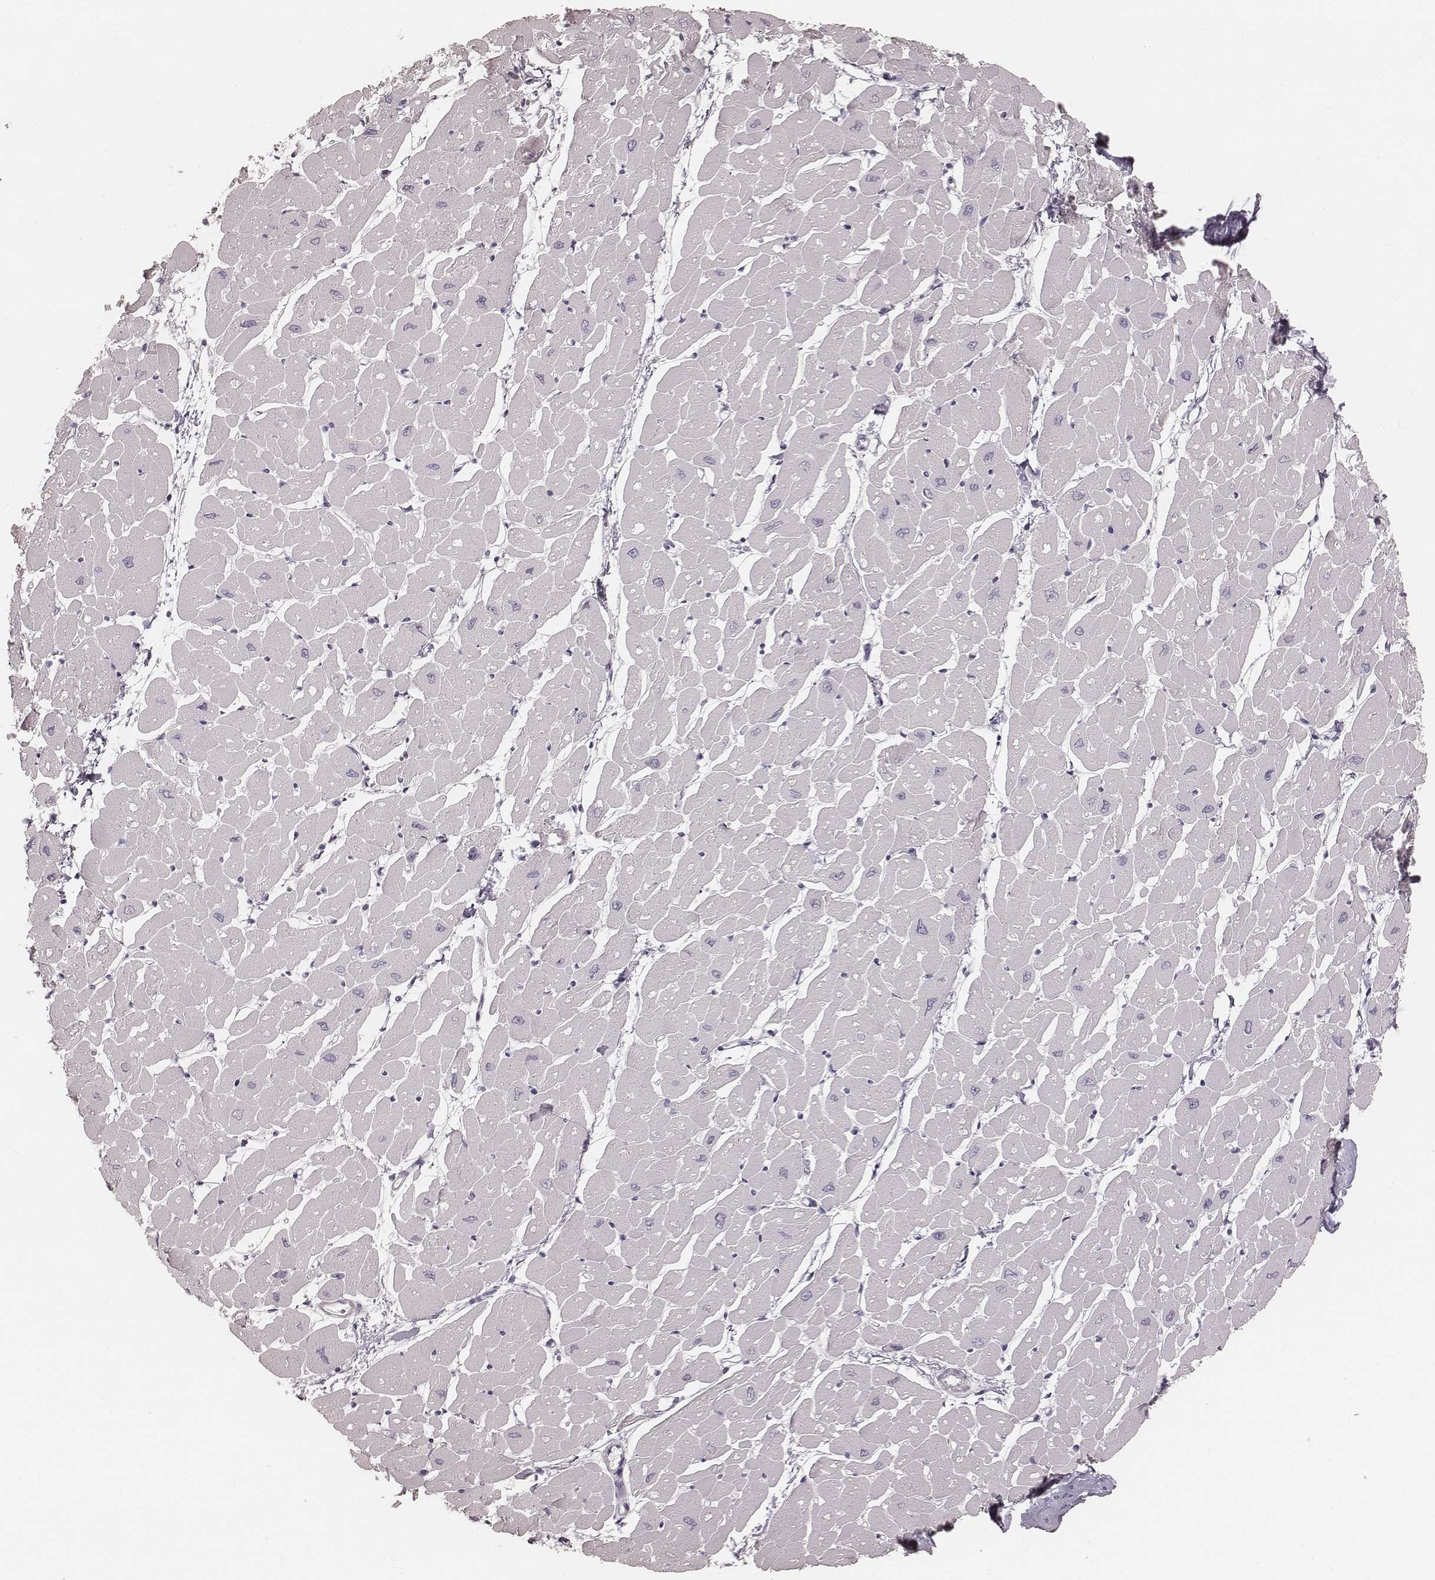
{"staining": {"intensity": "negative", "quantity": "none", "location": "none"}, "tissue": "heart muscle", "cell_type": "Cardiomyocytes", "image_type": "normal", "snomed": [{"axis": "morphology", "description": "Normal tissue, NOS"}, {"axis": "topography", "description": "Heart"}], "caption": "IHC of normal human heart muscle exhibits no expression in cardiomyocytes.", "gene": "KRT26", "patient": {"sex": "male", "age": 57}}